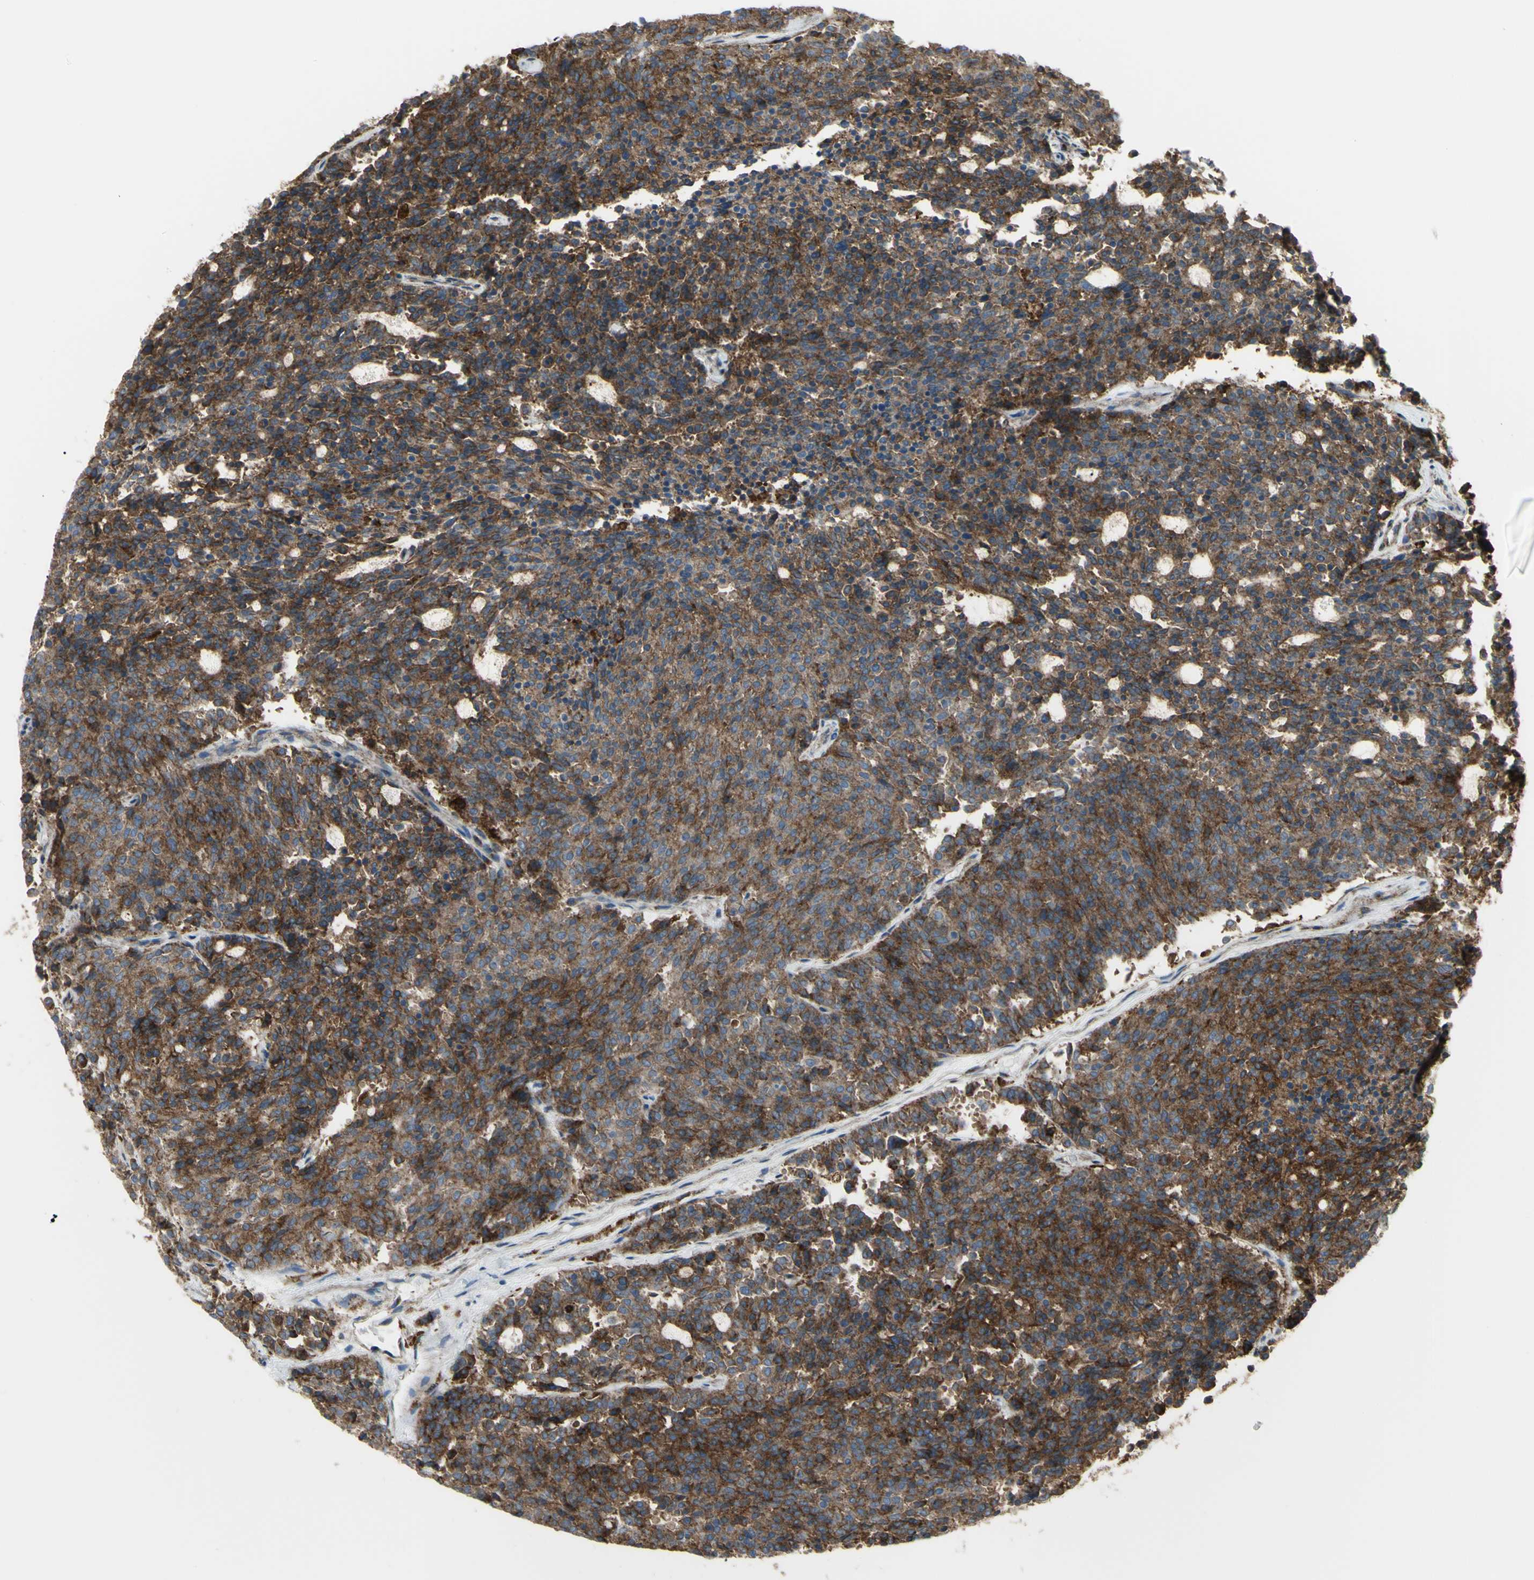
{"staining": {"intensity": "strong", "quantity": ">75%", "location": "cytoplasmic/membranous"}, "tissue": "carcinoid", "cell_type": "Tumor cells", "image_type": "cancer", "snomed": [{"axis": "morphology", "description": "Carcinoid, malignant, NOS"}, {"axis": "topography", "description": "Pancreas"}], "caption": "Immunohistochemical staining of carcinoid exhibits strong cytoplasmic/membranous protein expression in approximately >75% of tumor cells. The protein is stained brown, and the nuclei are stained in blue (DAB (3,3'-diaminobenzidine) IHC with brightfield microscopy, high magnification).", "gene": "NAPA", "patient": {"sex": "female", "age": 54}}